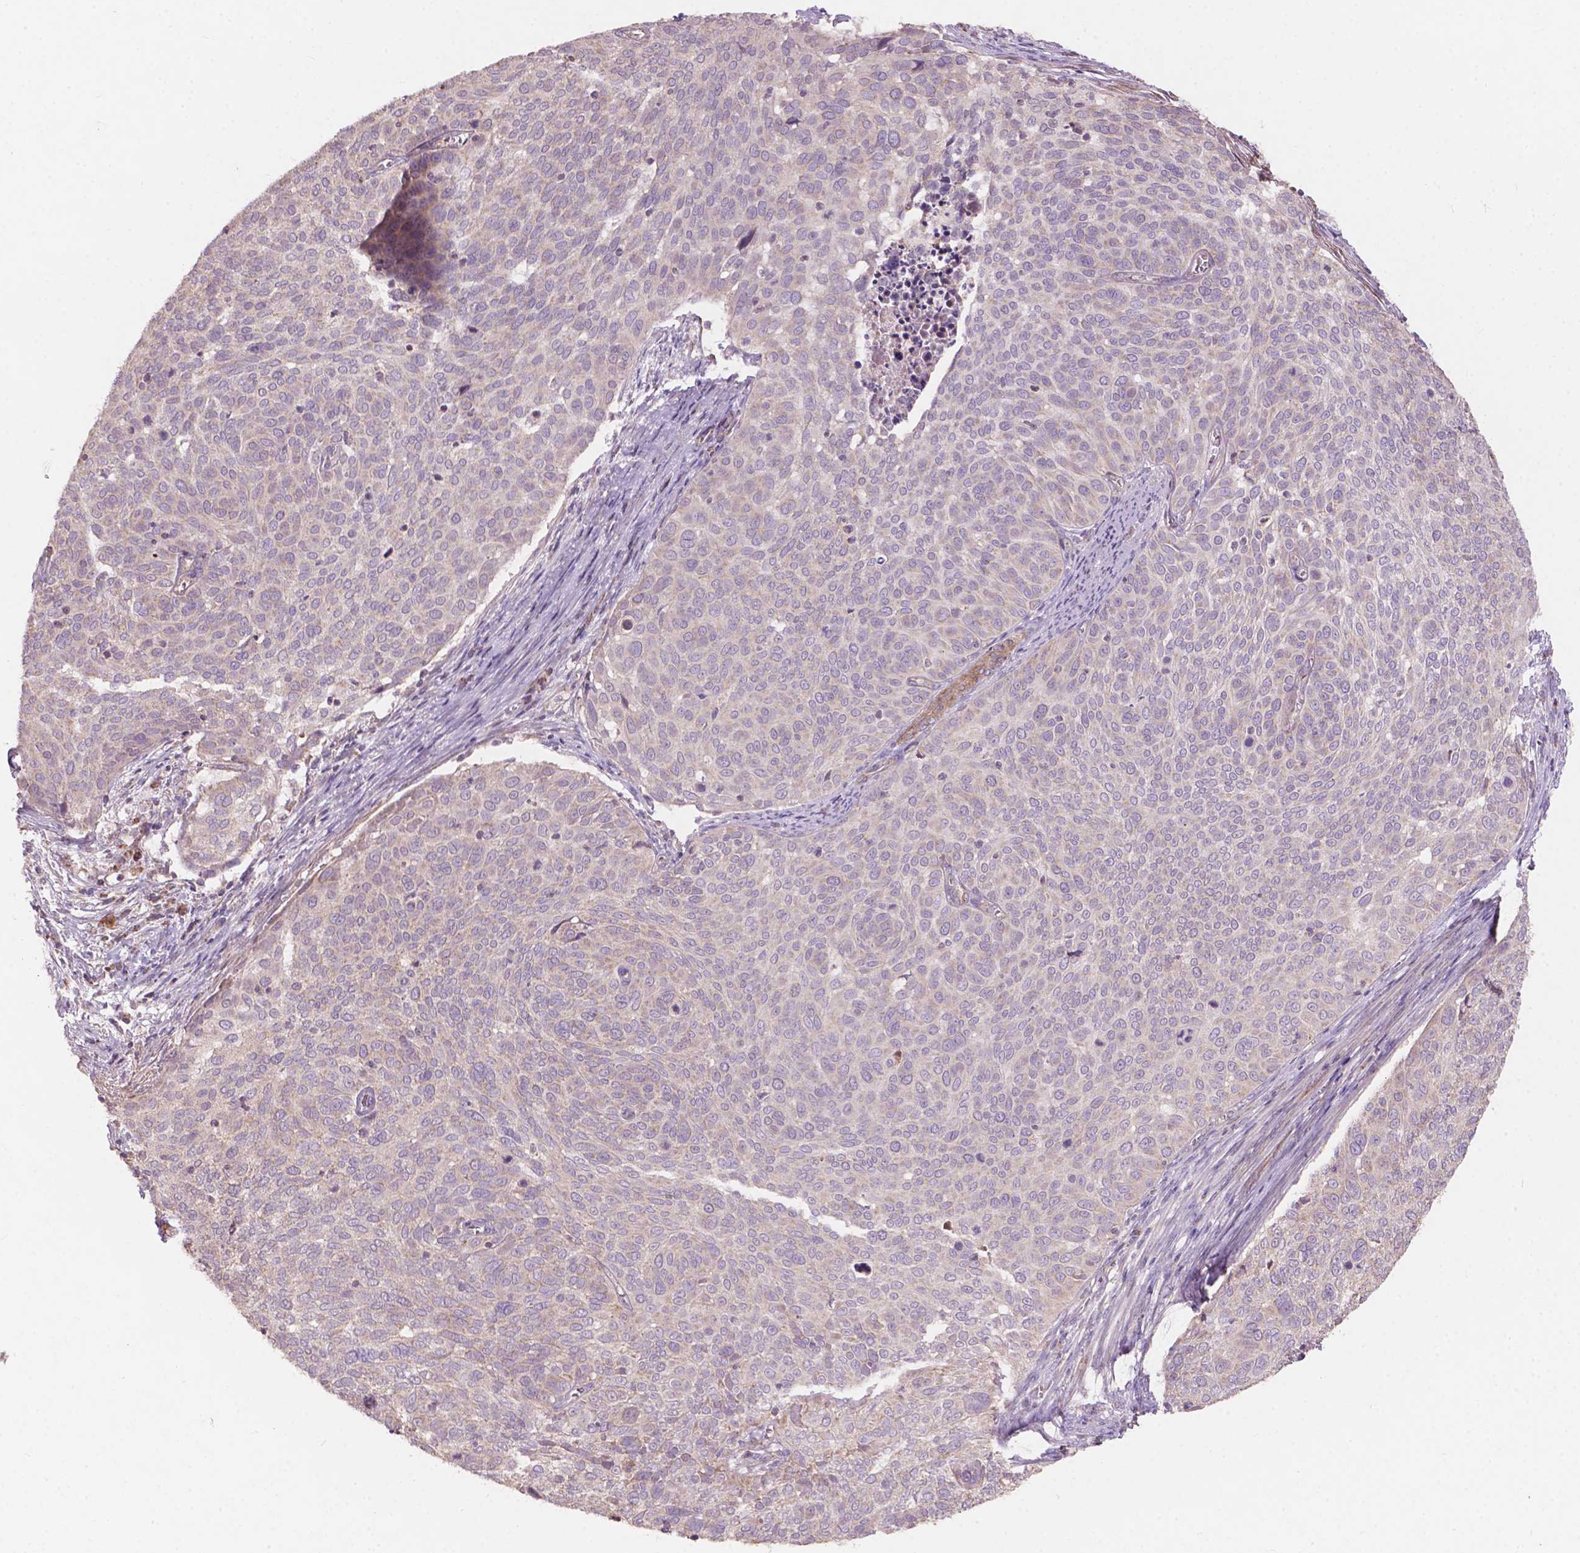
{"staining": {"intensity": "negative", "quantity": "none", "location": "none"}, "tissue": "cervical cancer", "cell_type": "Tumor cells", "image_type": "cancer", "snomed": [{"axis": "morphology", "description": "Squamous cell carcinoma, NOS"}, {"axis": "topography", "description": "Cervix"}], "caption": "Tumor cells show no significant staining in cervical cancer (squamous cell carcinoma).", "gene": "NDUFA10", "patient": {"sex": "female", "age": 39}}